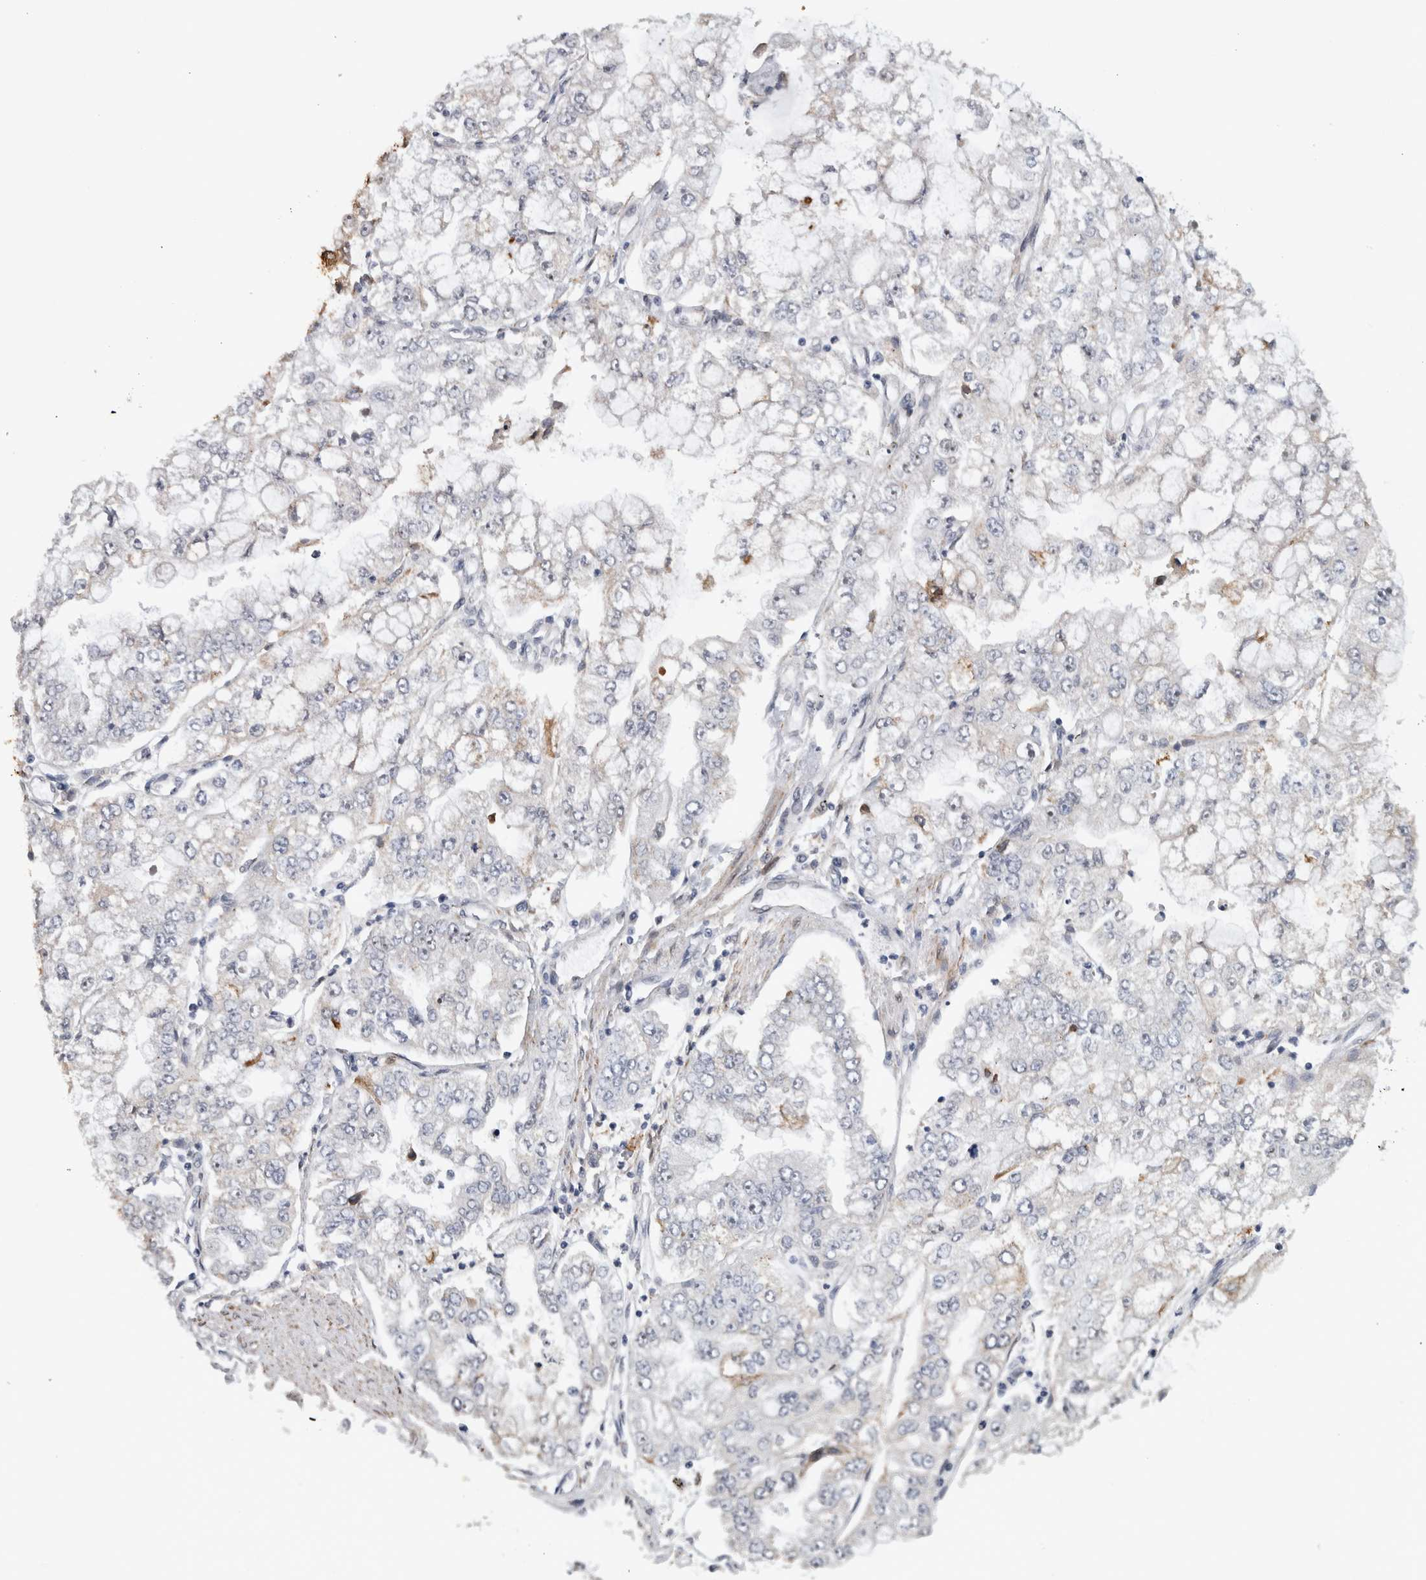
{"staining": {"intensity": "negative", "quantity": "none", "location": "none"}, "tissue": "stomach cancer", "cell_type": "Tumor cells", "image_type": "cancer", "snomed": [{"axis": "morphology", "description": "Adenocarcinoma, NOS"}, {"axis": "topography", "description": "Stomach"}], "caption": "High magnification brightfield microscopy of adenocarcinoma (stomach) stained with DAB (3,3'-diaminobenzidine) (brown) and counterstained with hematoxylin (blue): tumor cells show no significant staining.", "gene": "PRXL2A", "patient": {"sex": "male", "age": 76}}